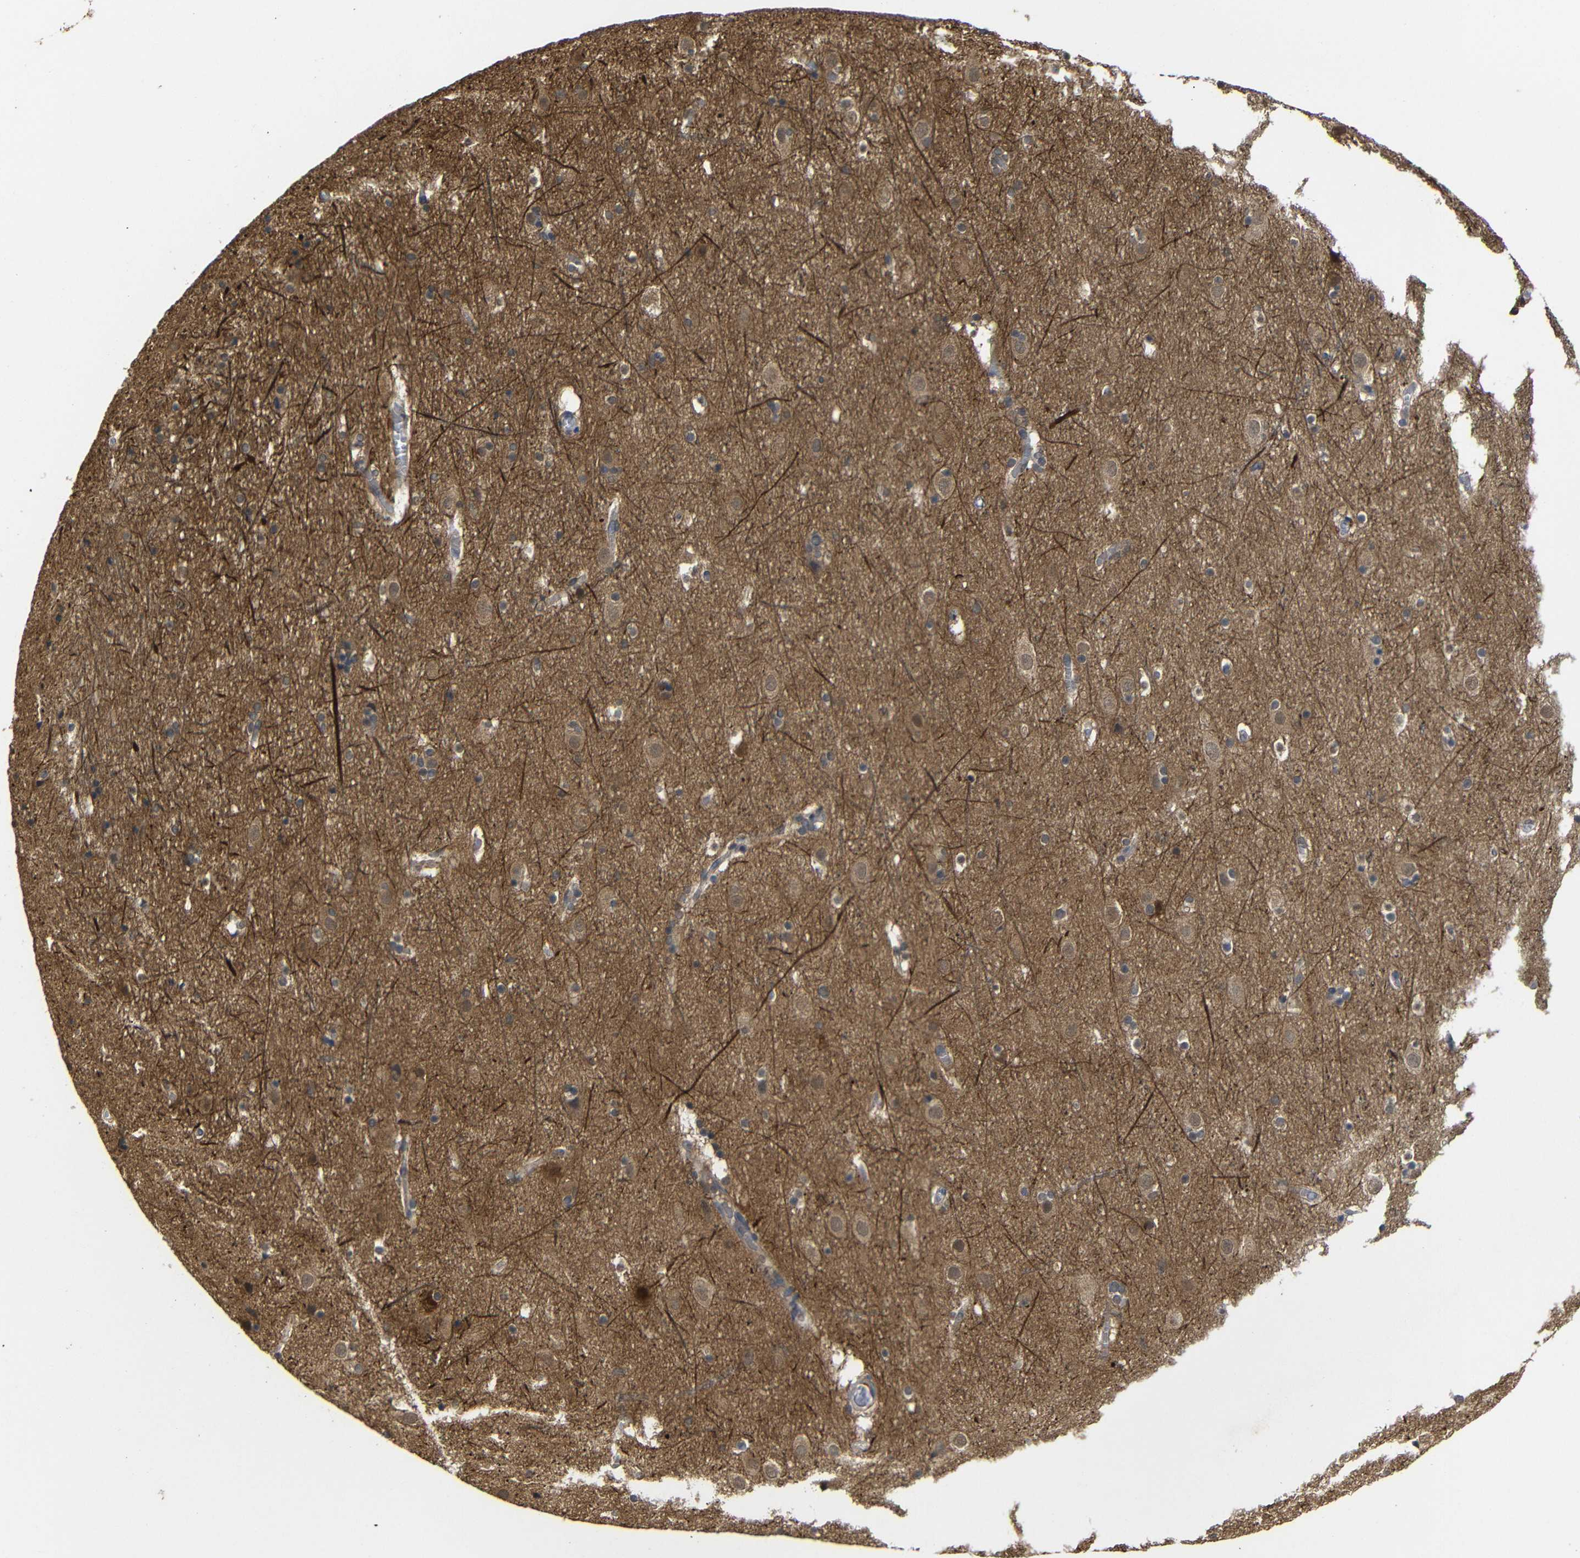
{"staining": {"intensity": "moderate", "quantity": ">75%", "location": "cytoplasmic/membranous"}, "tissue": "cerebral cortex", "cell_type": "Endothelial cells", "image_type": "normal", "snomed": [{"axis": "morphology", "description": "Normal tissue, NOS"}, {"axis": "topography", "description": "Cerebral cortex"}], "caption": "Brown immunohistochemical staining in normal human cerebral cortex displays moderate cytoplasmic/membranous expression in about >75% of endothelial cells. Nuclei are stained in blue.", "gene": "ATG12", "patient": {"sex": "male", "age": 45}}